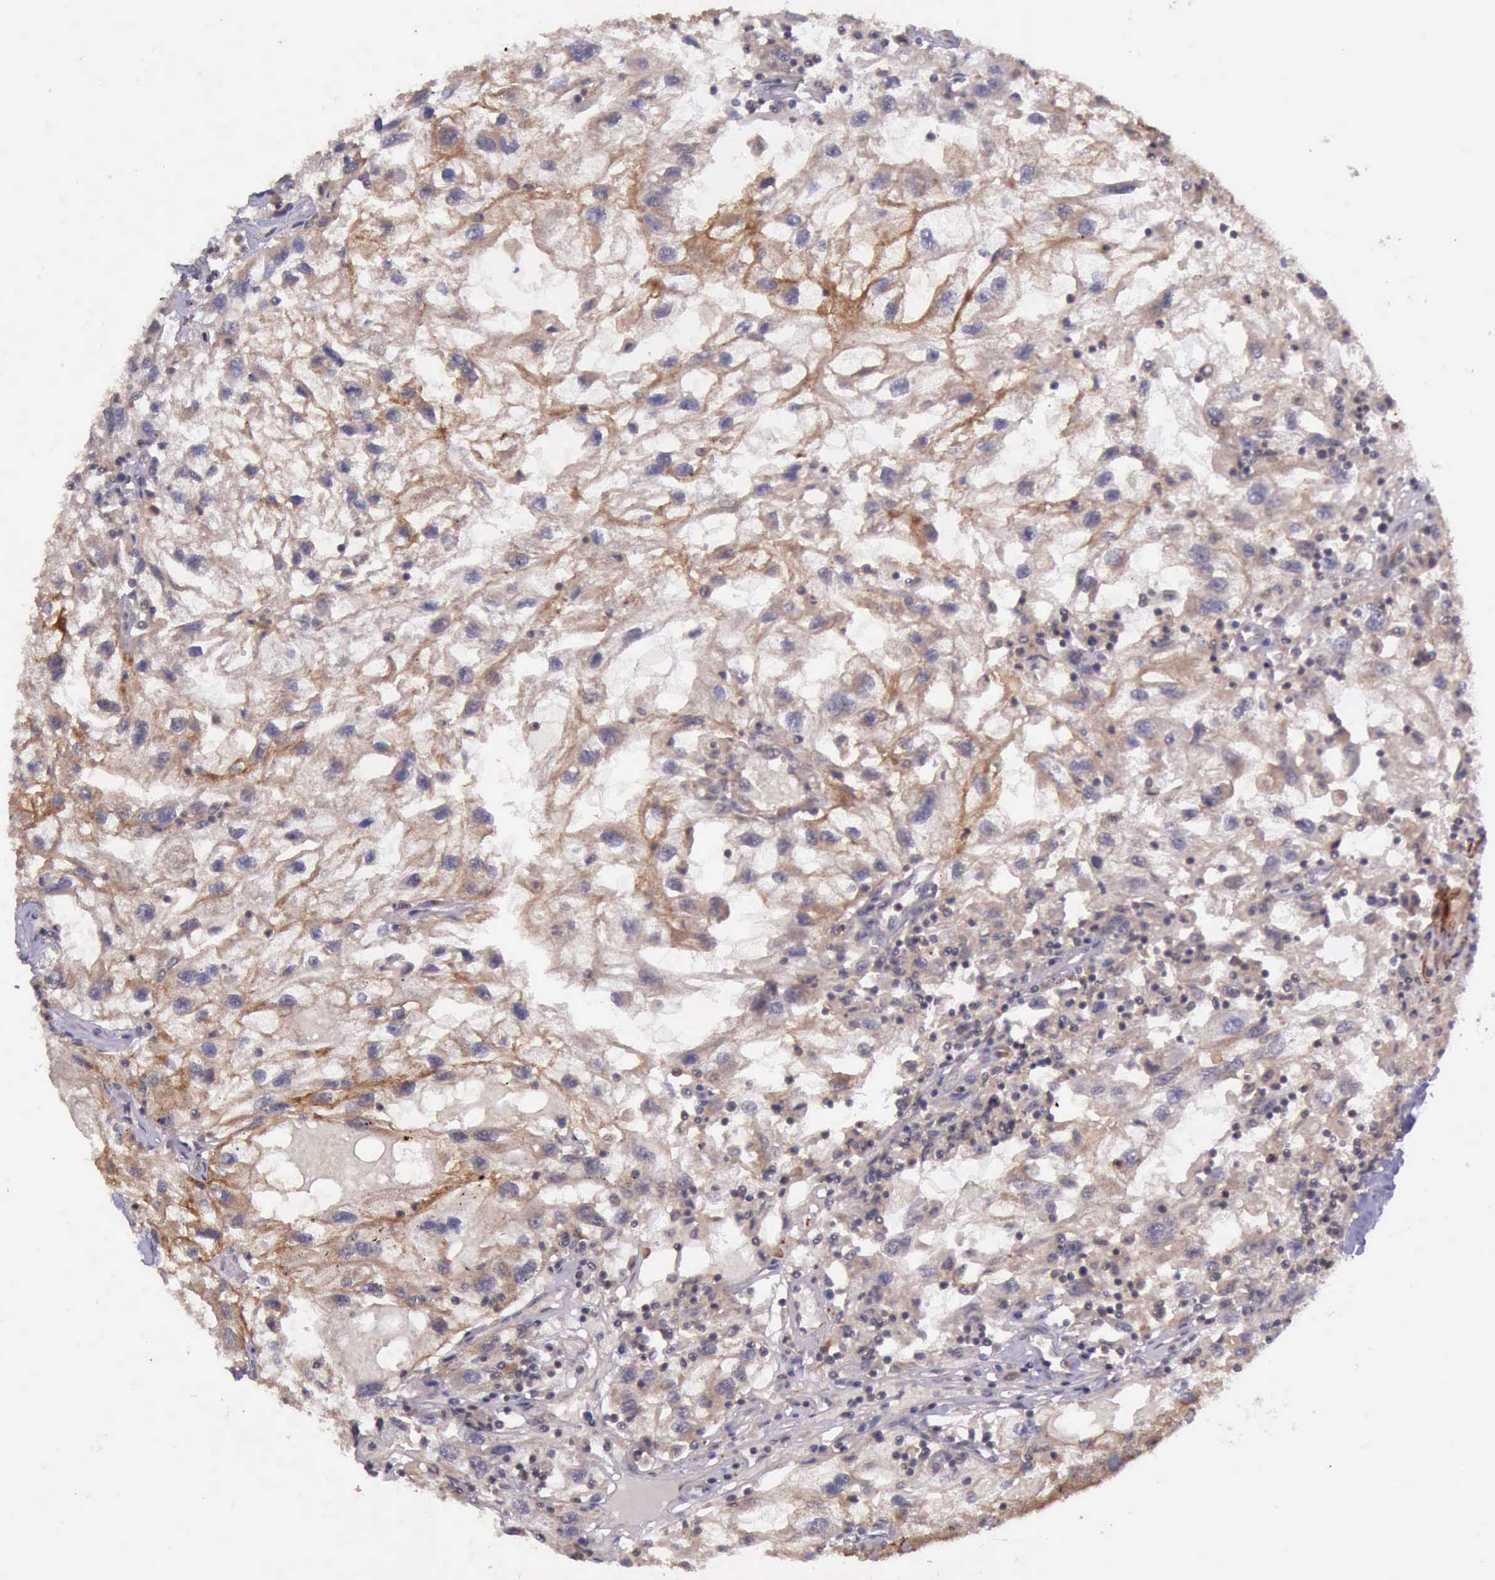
{"staining": {"intensity": "strong", "quantity": ">75%", "location": "cytoplasmic/membranous"}, "tissue": "renal cancer", "cell_type": "Tumor cells", "image_type": "cancer", "snomed": [{"axis": "morphology", "description": "Normal tissue, NOS"}, {"axis": "morphology", "description": "Adenocarcinoma, NOS"}, {"axis": "topography", "description": "Kidney"}], "caption": "A high amount of strong cytoplasmic/membranous expression is identified in approximately >75% of tumor cells in renal cancer (adenocarcinoma) tissue. Immunohistochemistry (ihc) stains the protein of interest in brown and the nuclei are stained blue.", "gene": "PRICKLE3", "patient": {"sex": "male", "age": 71}}